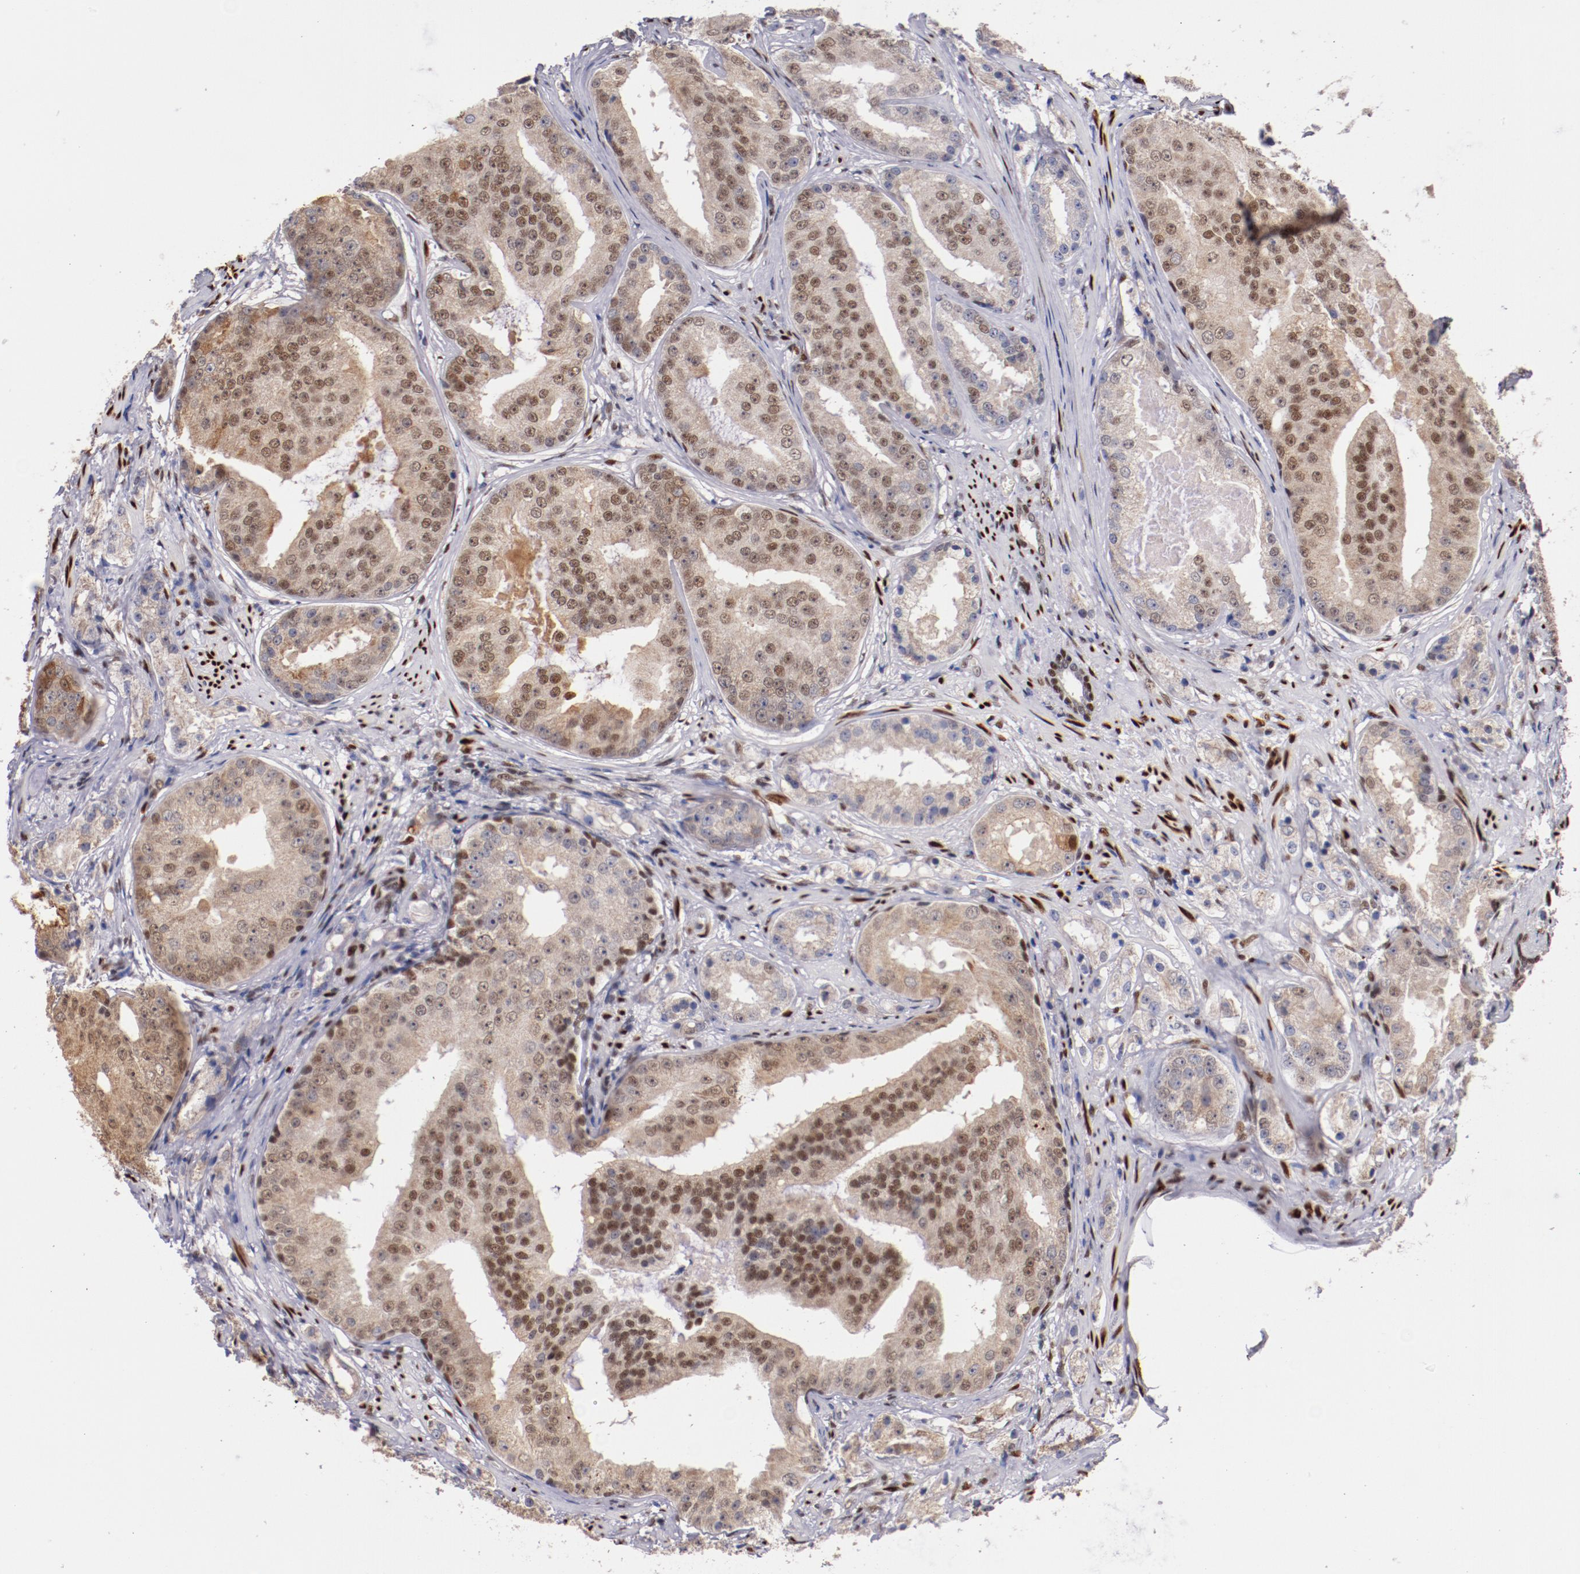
{"staining": {"intensity": "weak", "quantity": ">75%", "location": "cytoplasmic/membranous,nuclear"}, "tissue": "prostate cancer", "cell_type": "Tumor cells", "image_type": "cancer", "snomed": [{"axis": "morphology", "description": "Adenocarcinoma, High grade"}, {"axis": "topography", "description": "Prostate"}], "caption": "DAB immunohistochemical staining of adenocarcinoma (high-grade) (prostate) displays weak cytoplasmic/membranous and nuclear protein positivity in about >75% of tumor cells.", "gene": "SRF", "patient": {"sex": "male", "age": 68}}